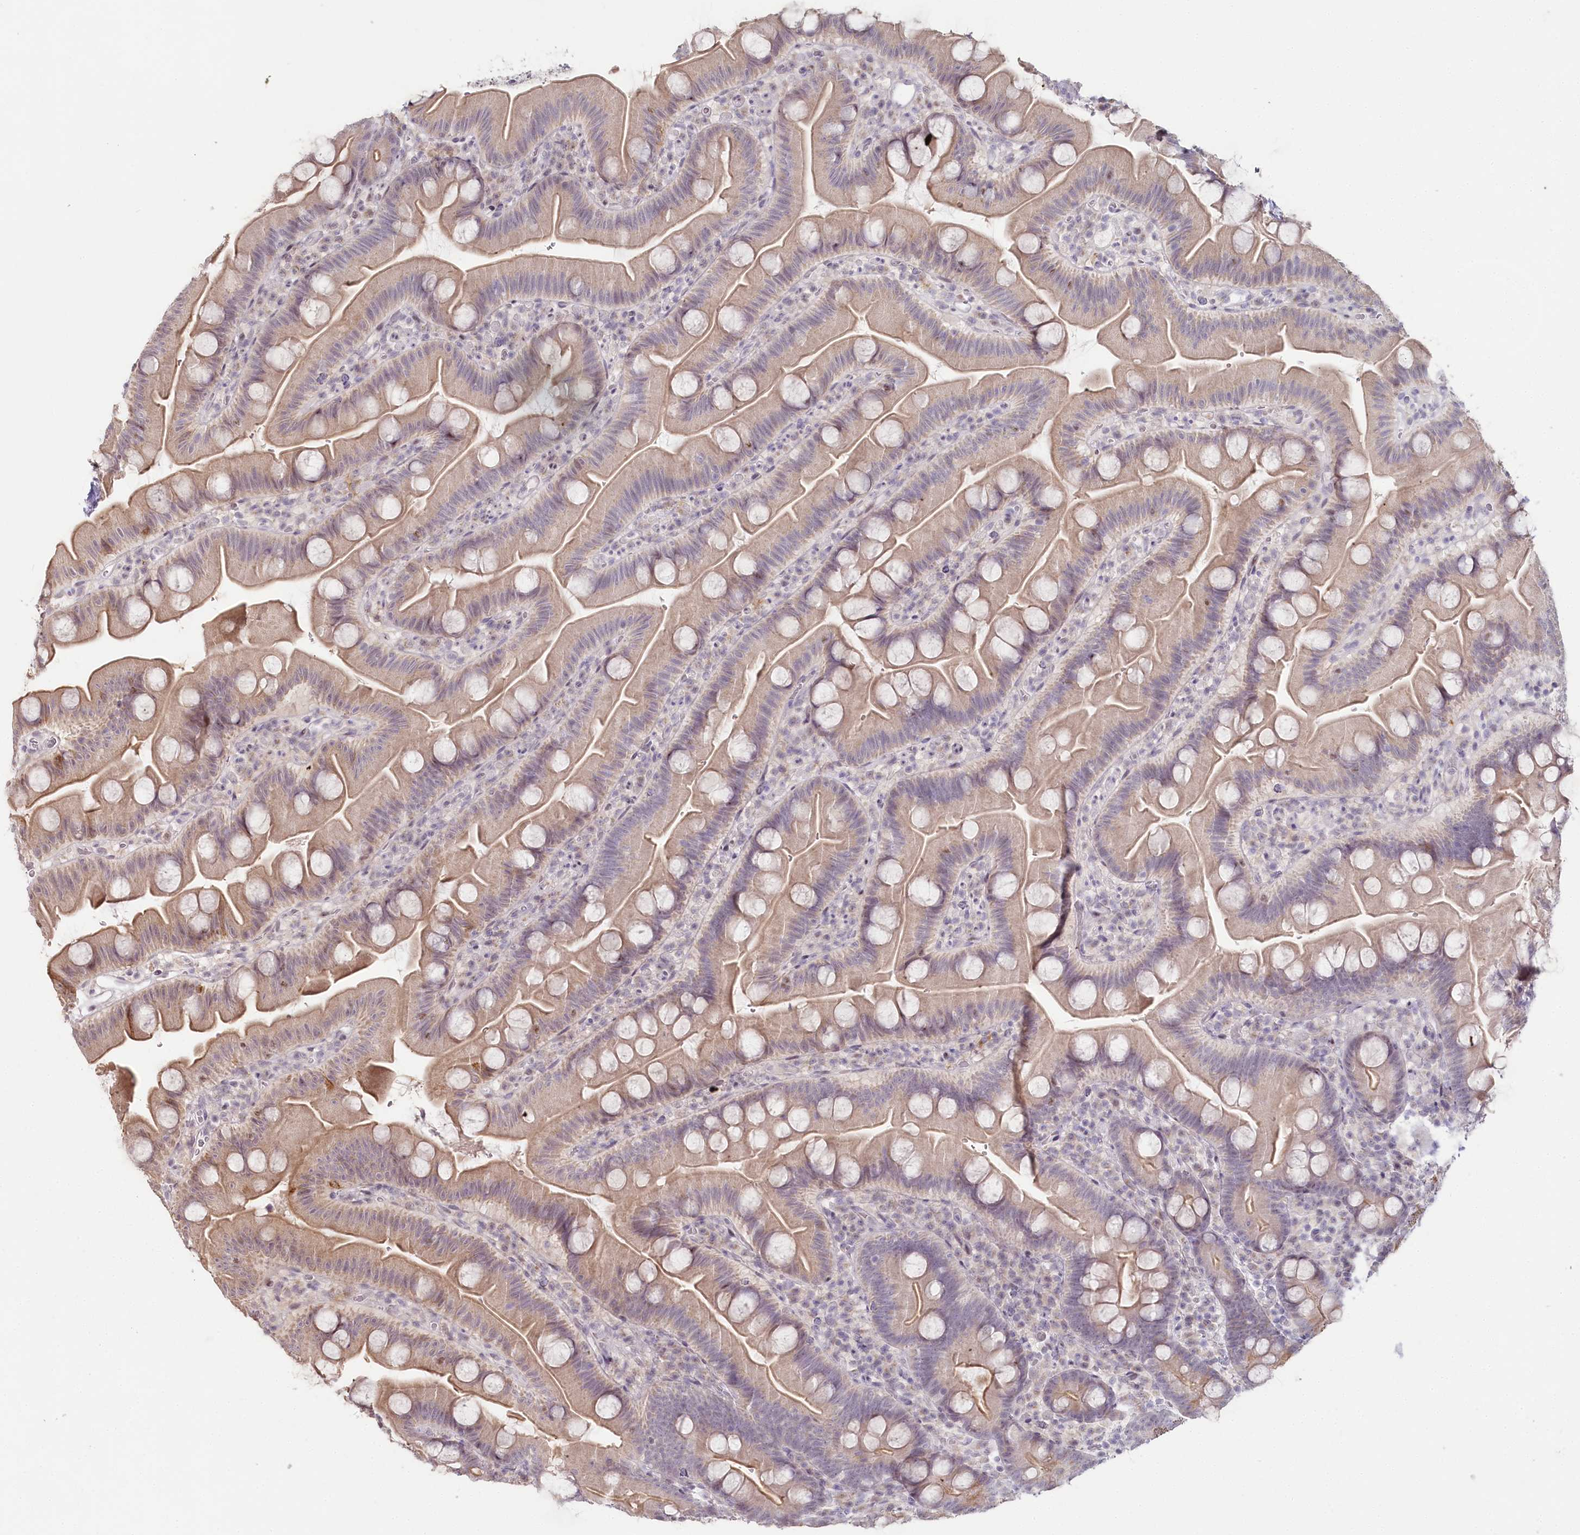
{"staining": {"intensity": "weak", "quantity": "25%-75%", "location": "cytoplasmic/membranous"}, "tissue": "small intestine", "cell_type": "Glandular cells", "image_type": "normal", "snomed": [{"axis": "morphology", "description": "Normal tissue, NOS"}, {"axis": "topography", "description": "Small intestine"}], "caption": "High-power microscopy captured an immunohistochemistry (IHC) histopathology image of unremarkable small intestine, revealing weak cytoplasmic/membranous staining in approximately 25%-75% of glandular cells.", "gene": "HPD", "patient": {"sex": "female", "age": 68}}